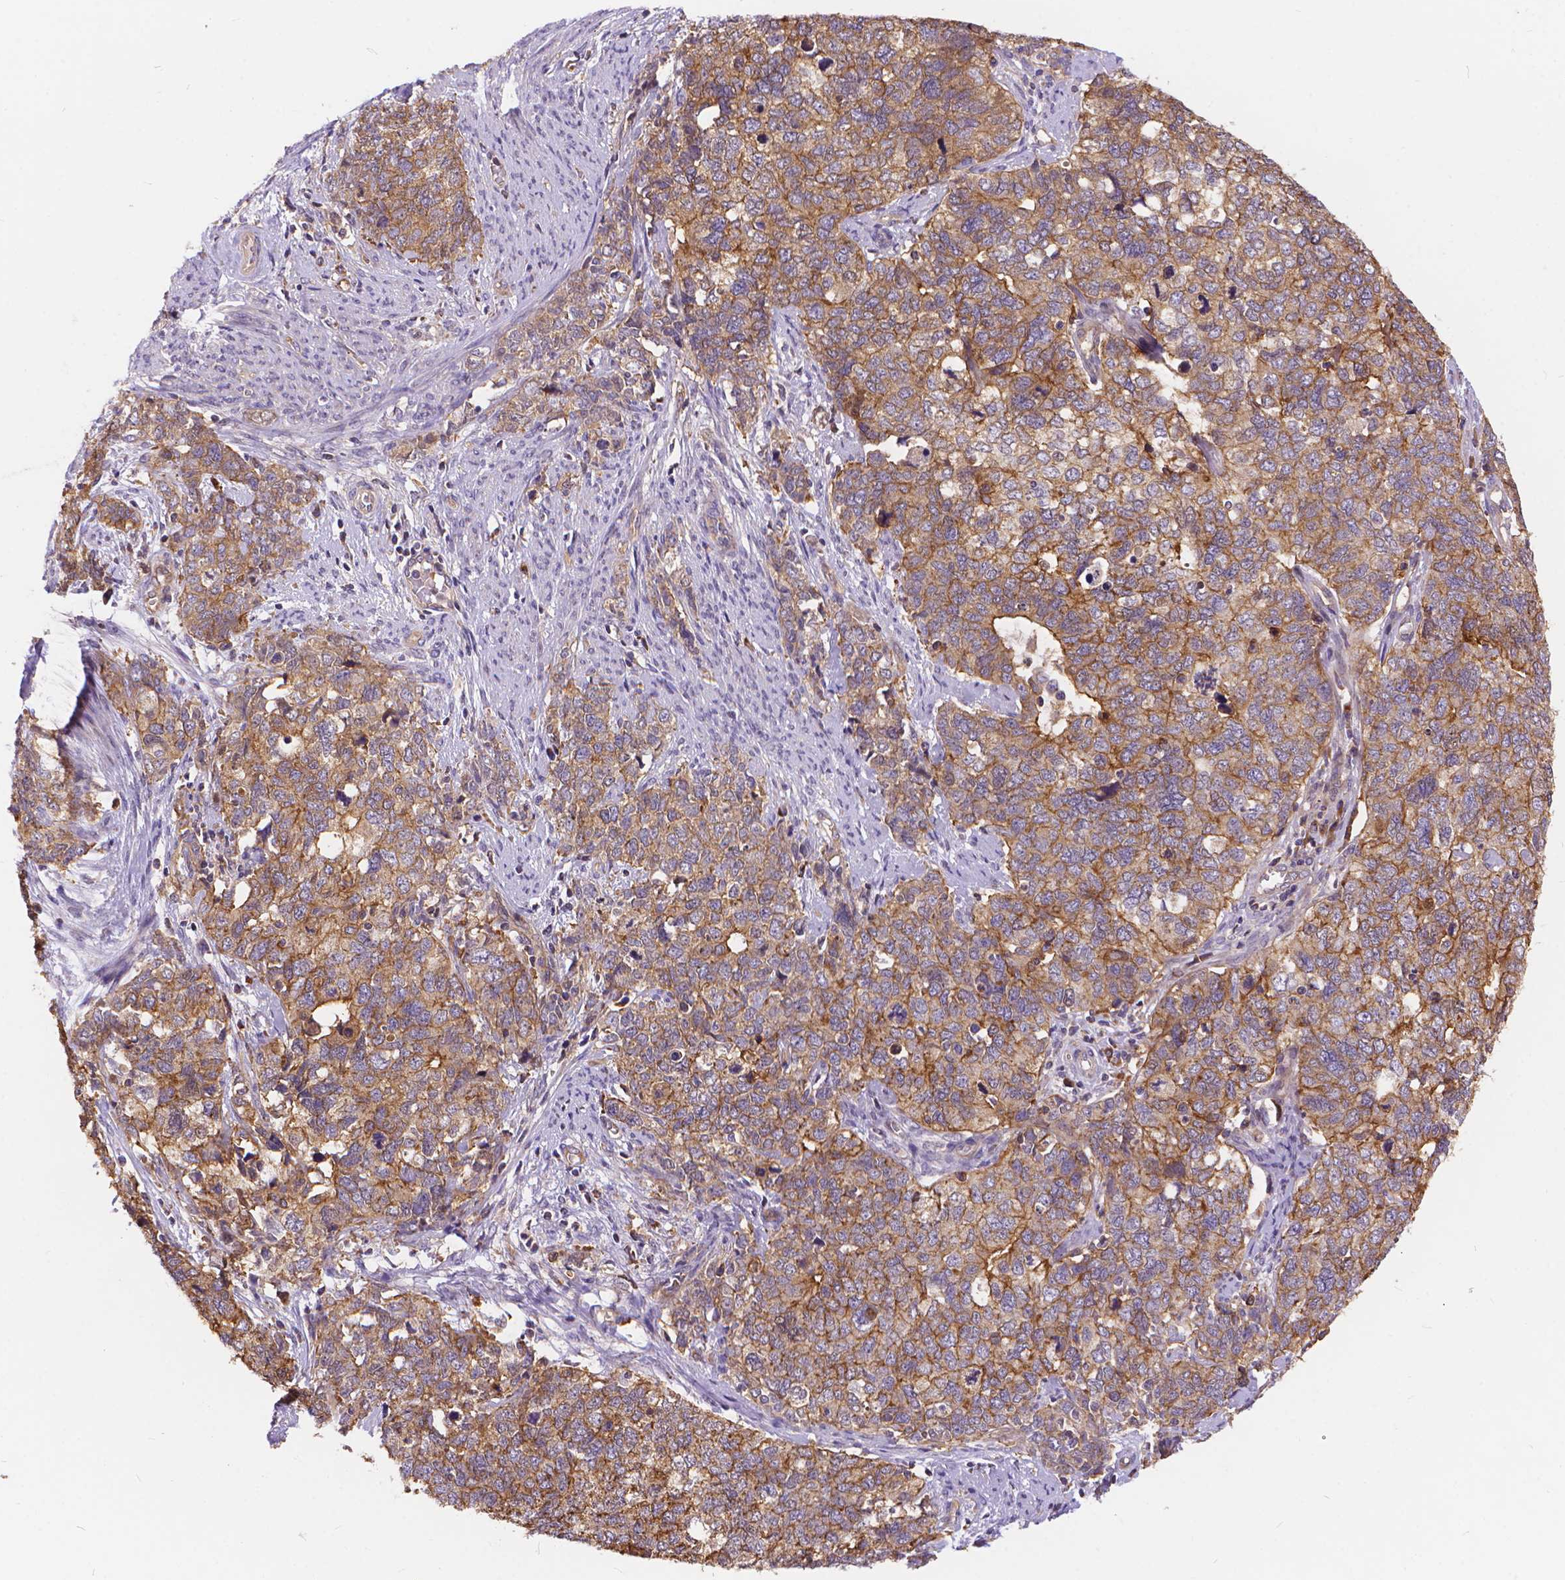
{"staining": {"intensity": "moderate", "quantity": "<25%", "location": "cytoplasmic/membranous"}, "tissue": "cervical cancer", "cell_type": "Tumor cells", "image_type": "cancer", "snomed": [{"axis": "morphology", "description": "Squamous cell carcinoma, NOS"}, {"axis": "topography", "description": "Cervix"}], "caption": "Brown immunohistochemical staining in cervical cancer (squamous cell carcinoma) demonstrates moderate cytoplasmic/membranous staining in about <25% of tumor cells.", "gene": "ARAP1", "patient": {"sex": "female", "age": 63}}